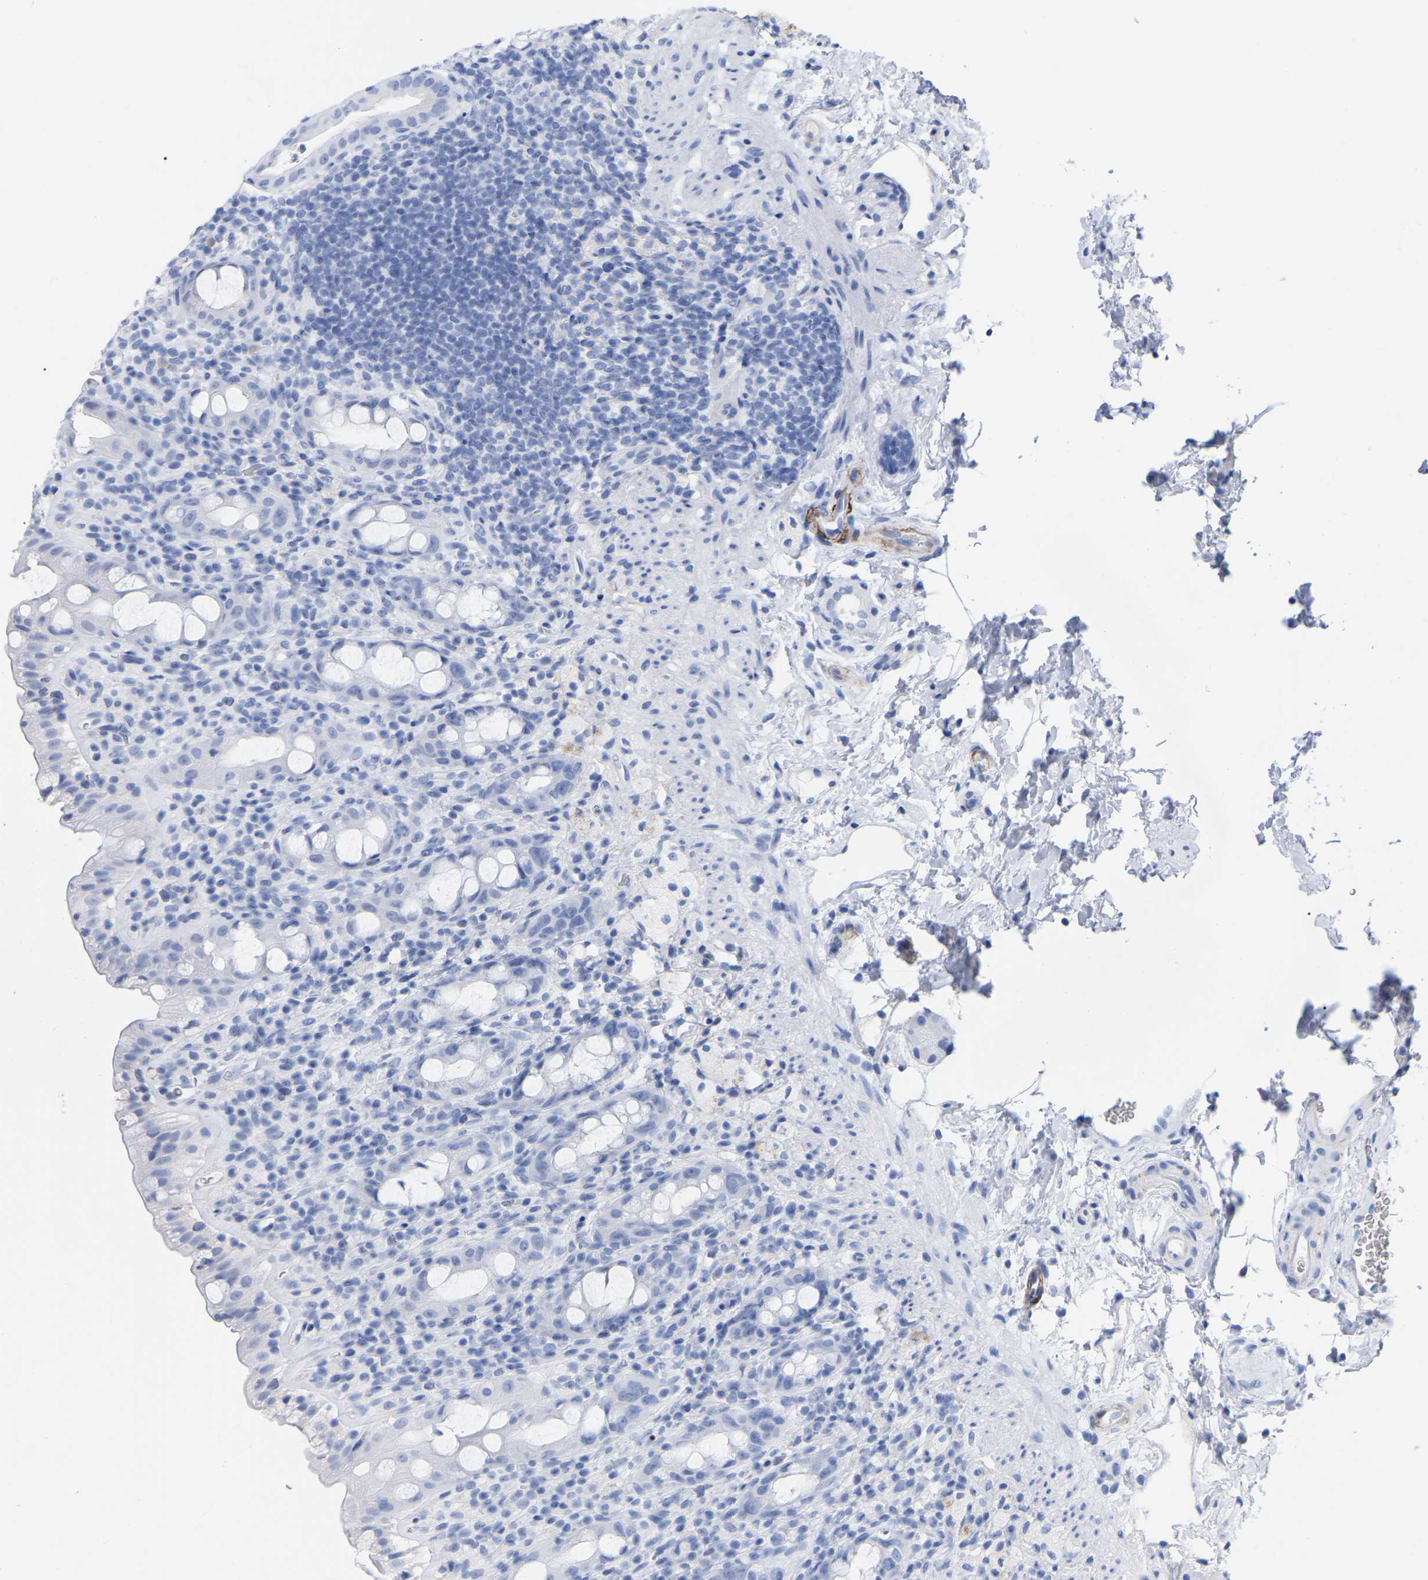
{"staining": {"intensity": "negative", "quantity": "none", "location": "none"}, "tissue": "rectum", "cell_type": "Glandular cells", "image_type": "normal", "snomed": [{"axis": "morphology", "description": "Normal tissue, NOS"}, {"axis": "topography", "description": "Rectum"}], "caption": "There is no significant staining in glandular cells of rectum.", "gene": "HAPLN1", "patient": {"sex": "male", "age": 44}}